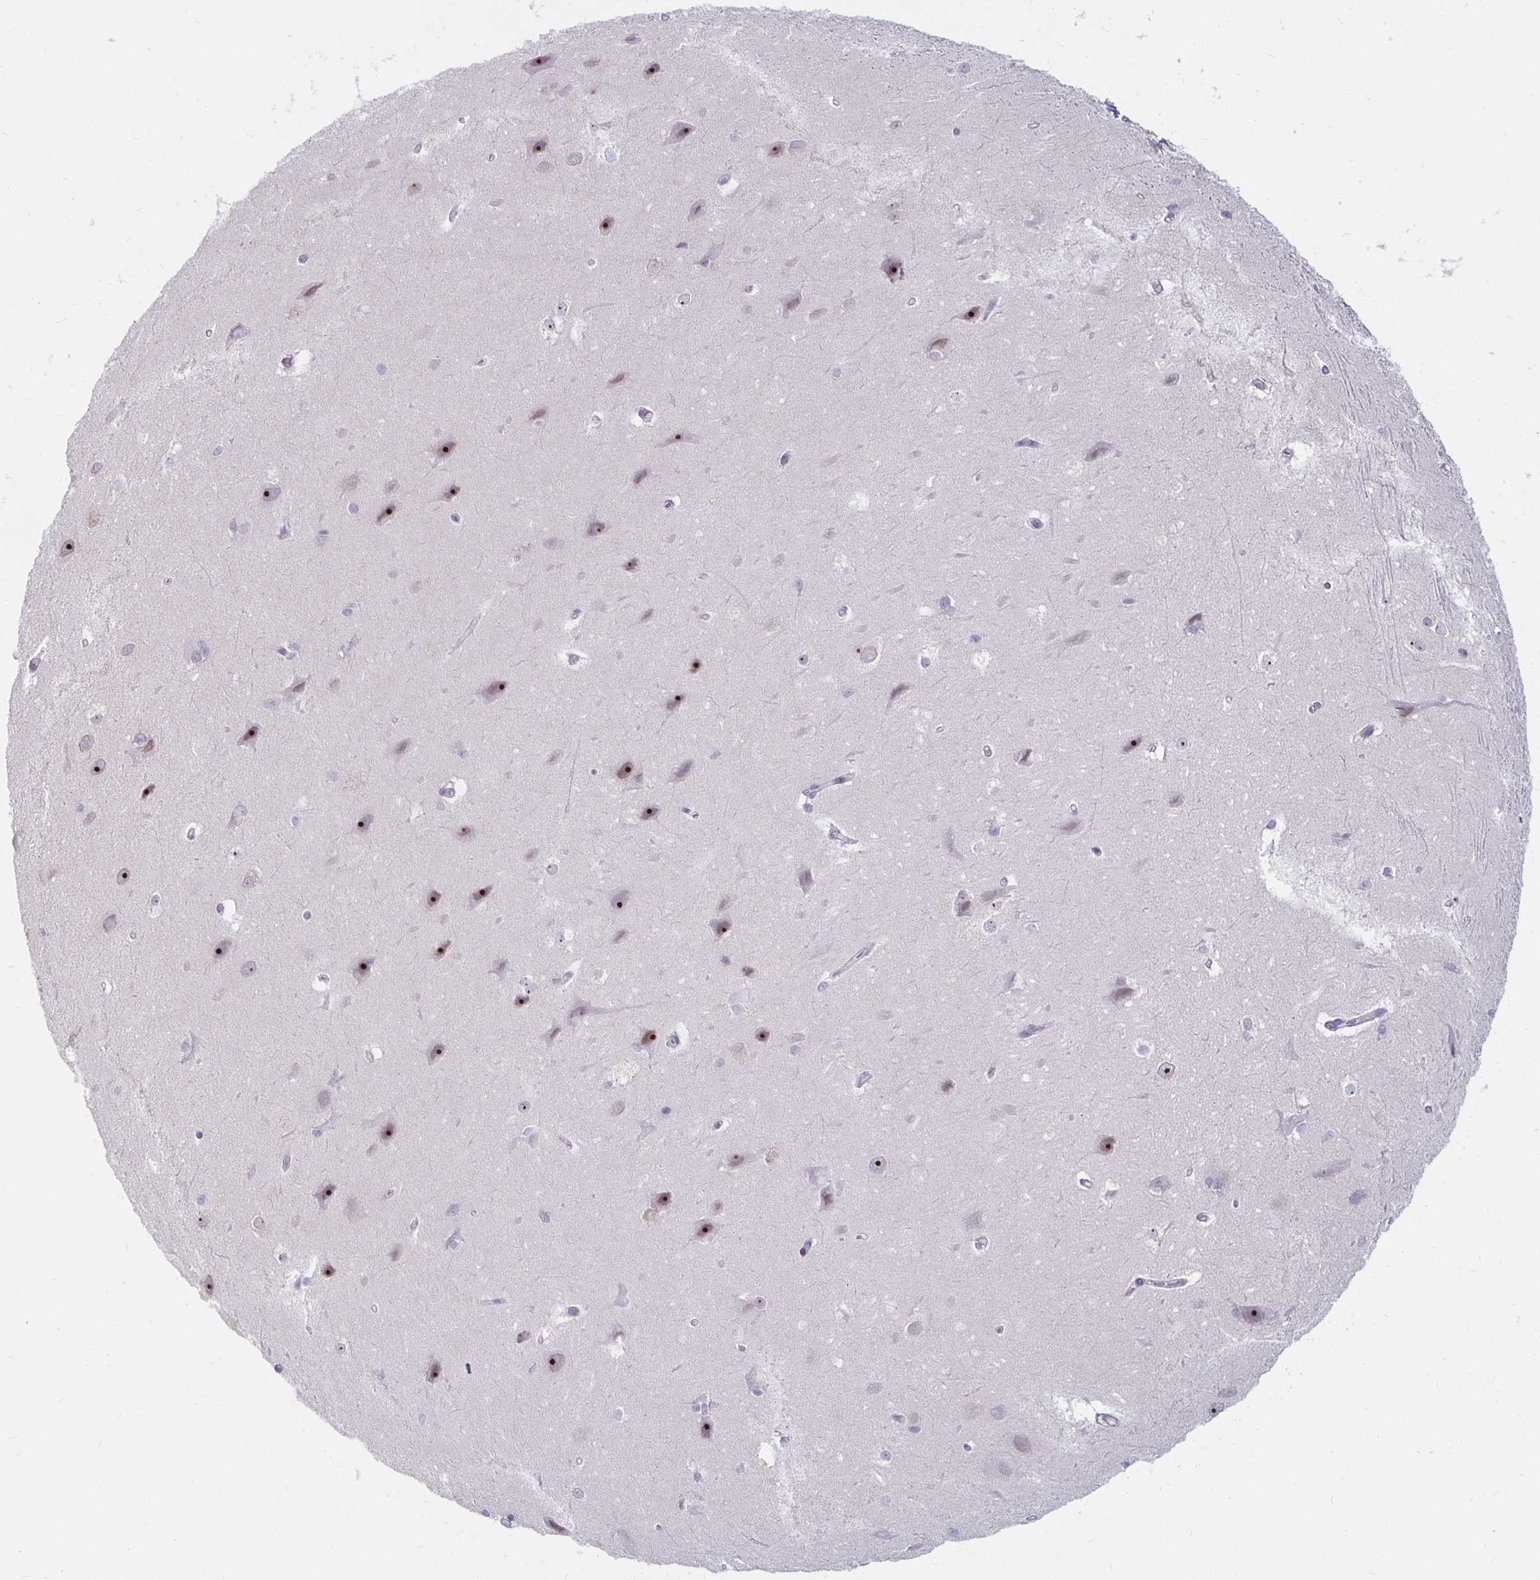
{"staining": {"intensity": "negative", "quantity": "none", "location": "none"}, "tissue": "hippocampus", "cell_type": "Glial cells", "image_type": "normal", "snomed": [{"axis": "morphology", "description": "Normal tissue, NOS"}, {"axis": "topography", "description": "Cerebral cortex"}, {"axis": "topography", "description": "Hippocampus"}], "caption": "Immunohistochemical staining of unremarkable hippocampus reveals no significant expression in glial cells. (DAB (3,3'-diaminobenzidine) immunohistochemistry visualized using brightfield microscopy, high magnification).", "gene": "NUP85", "patient": {"sex": "female", "age": 19}}